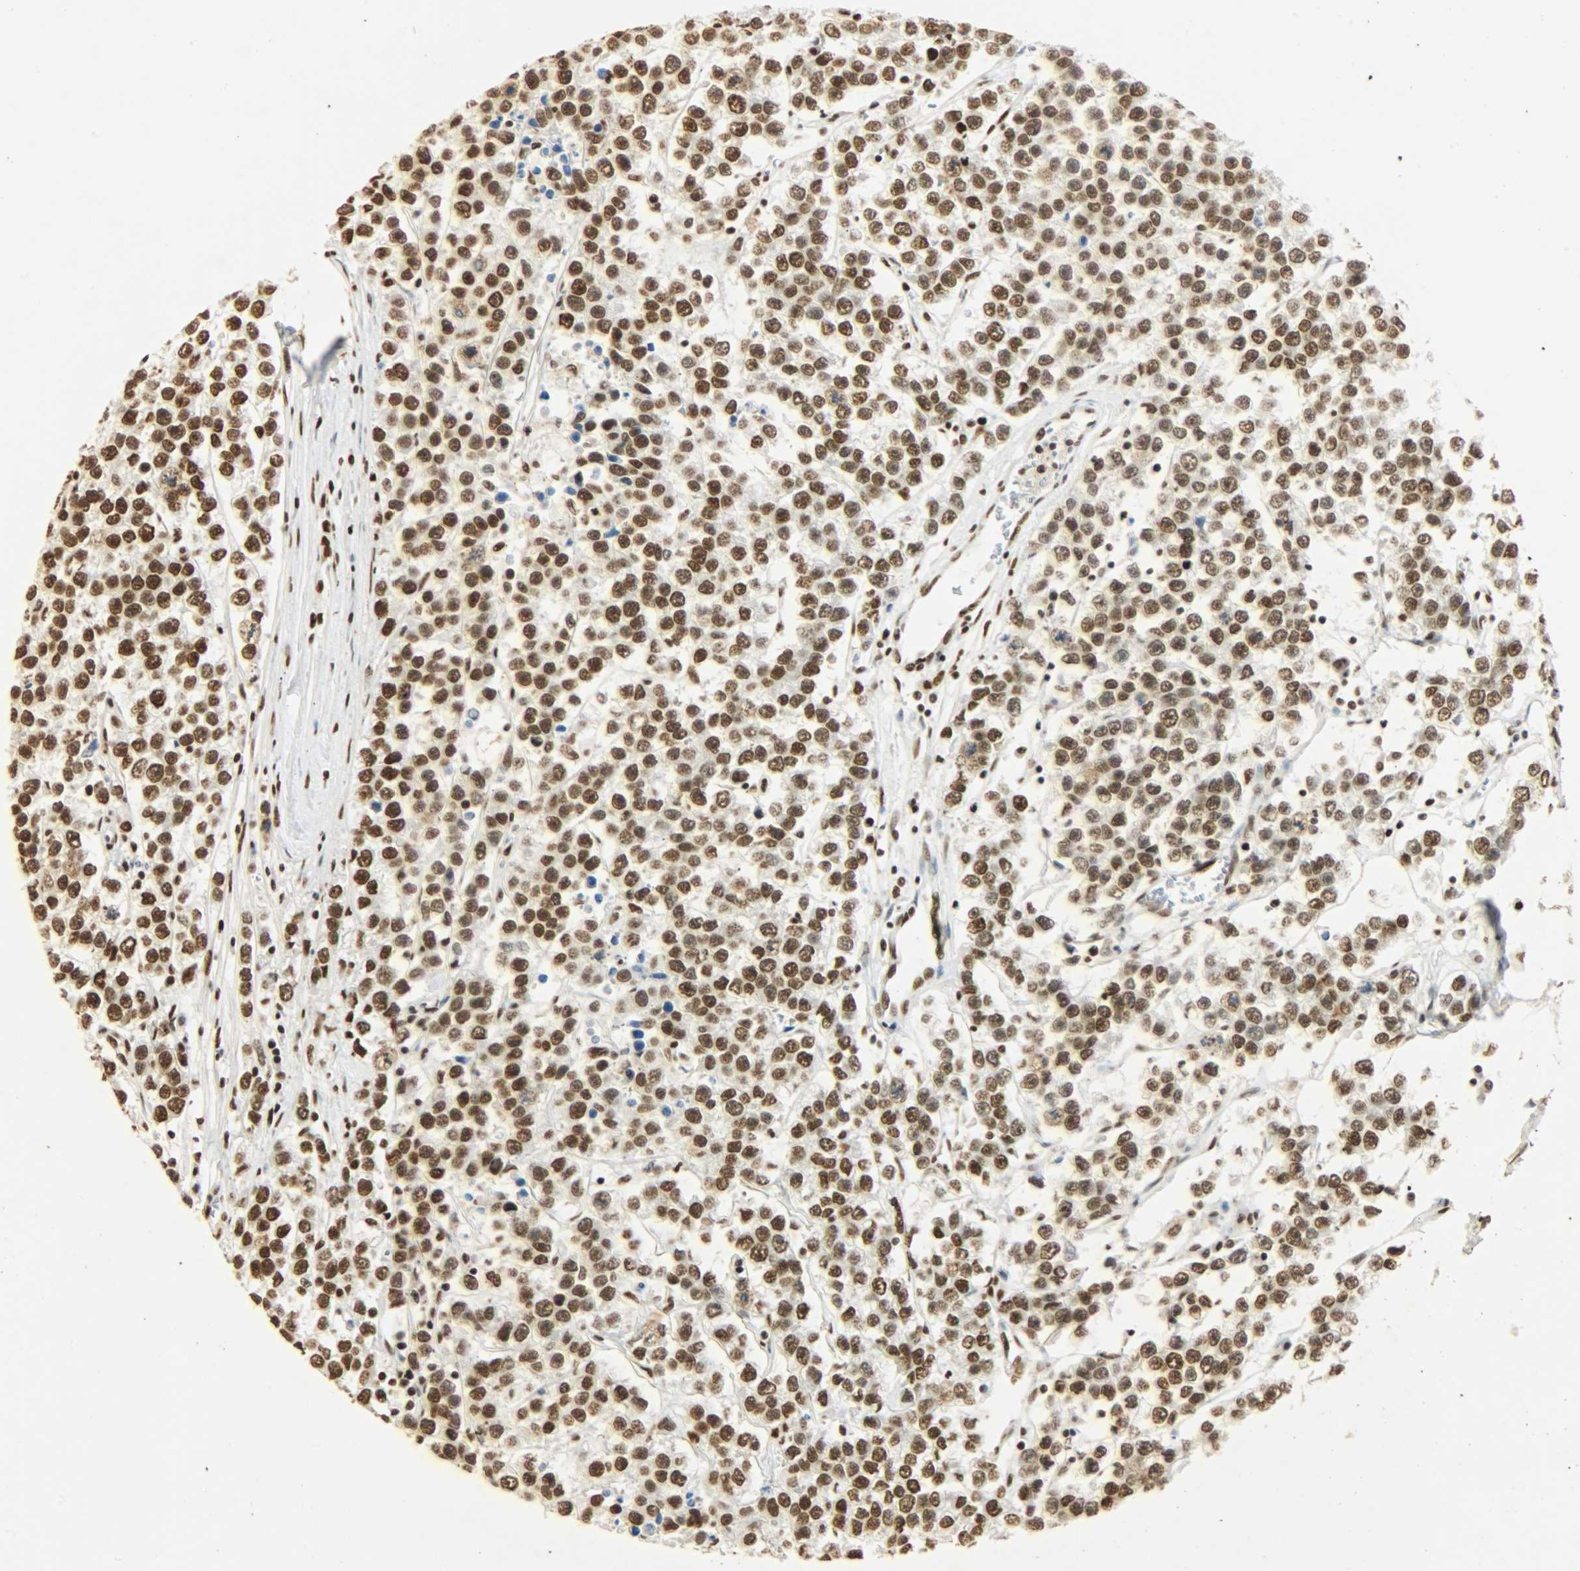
{"staining": {"intensity": "strong", "quantity": ">75%", "location": "nuclear"}, "tissue": "testis cancer", "cell_type": "Tumor cells", "image_type": "cancer", "snomed": [{"axis": "morphology", "description": "Seminoma, NOS"}, {"axis": "morphology", "description": "Carcinoma, Embryonal, NOS"}, {"axis": "topography", "description": "Testis"}], "caption": "Protein expression by IHC displays strong nuclear expression in approximately >75% of tumor cells in testis seminoma.", "gene": "KHDRBS1", "patient": {"sex": "male", "age": 52}}